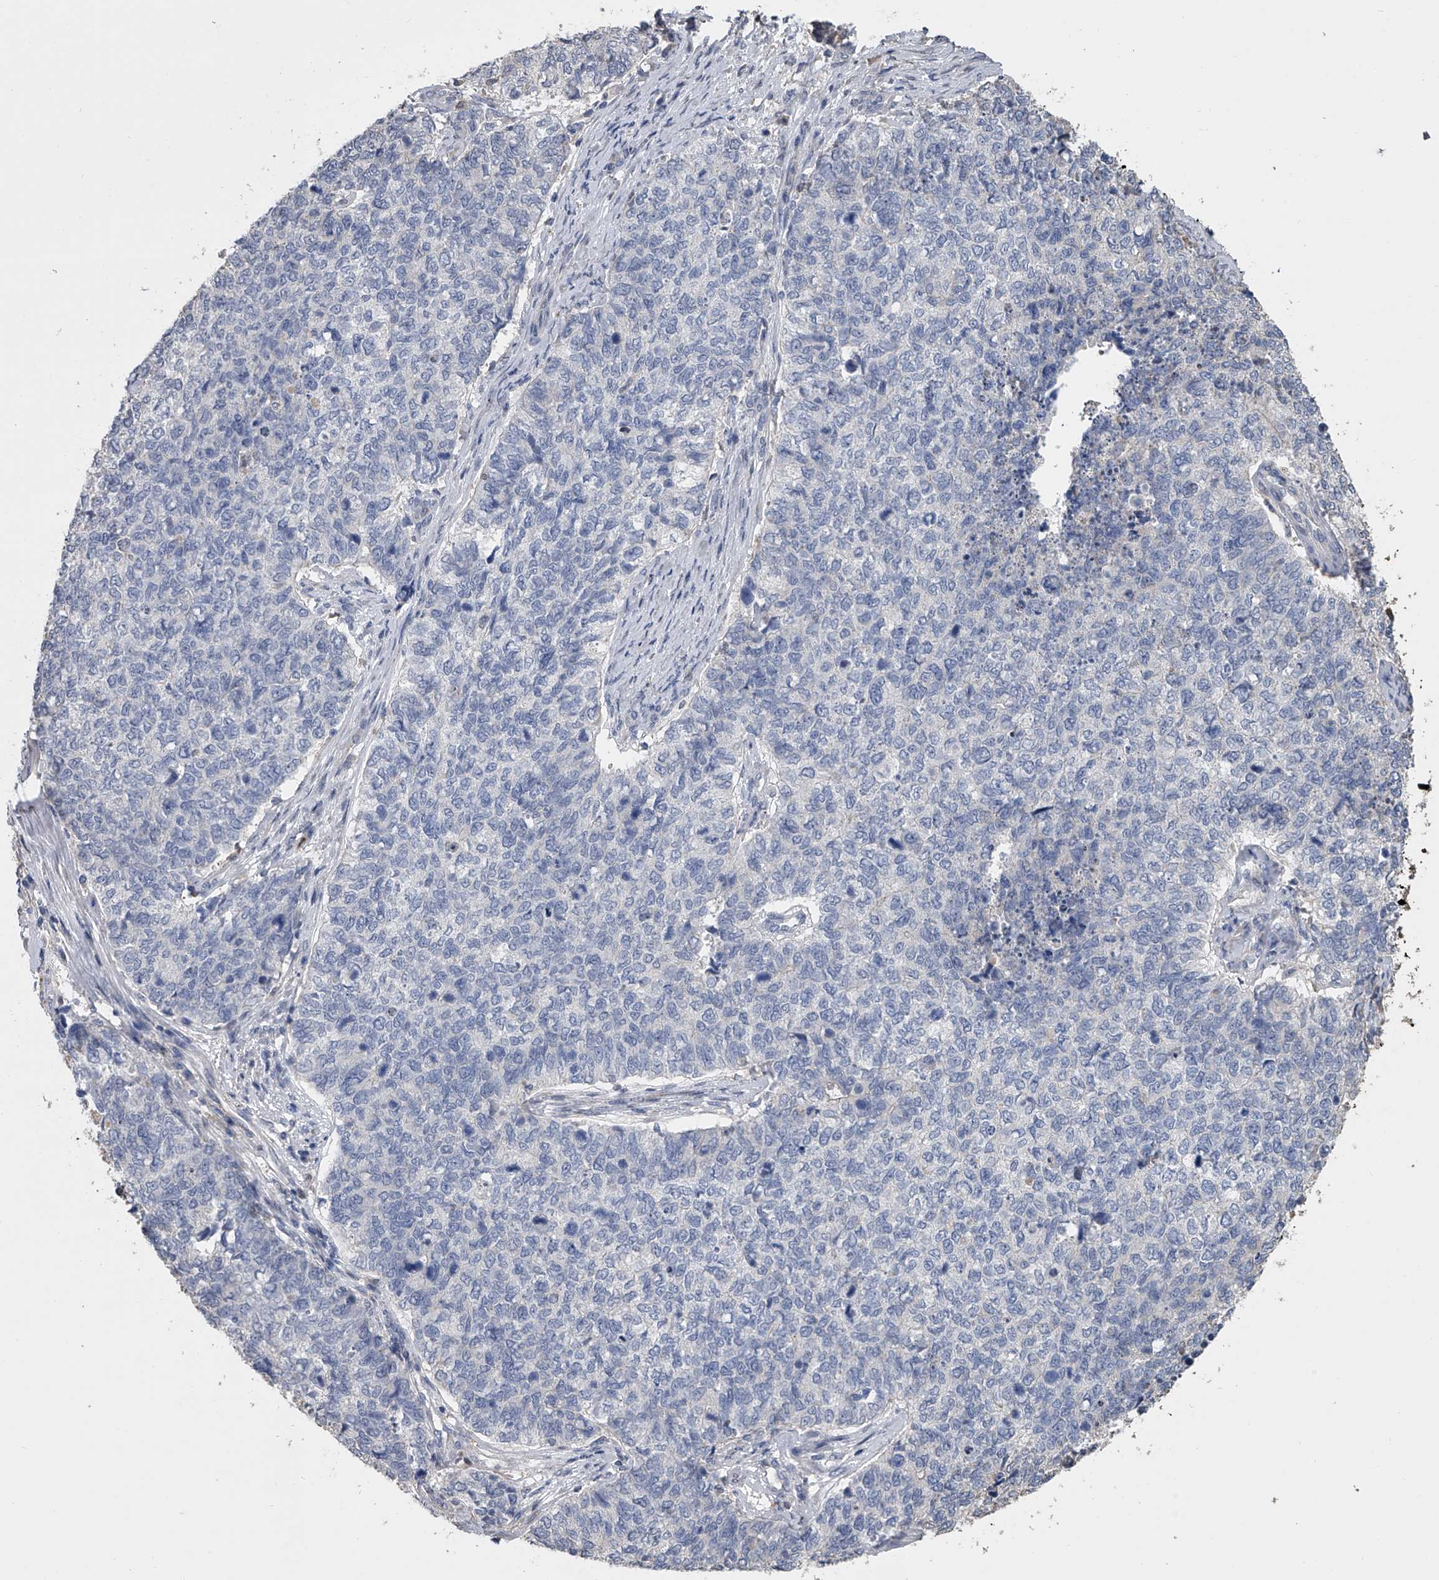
{"staining": {"intensity": "negative", "quantity": "none", "location": "none"}, "tissue": "cervical cancer", "cell_type": "Tumor cells", "image_type": "cancer", "snomed": [{"axis": "morphology", "description": "Squamous cell carcinoma, NOS"}, {"axis": "topography", "description": "Cervix"}], "caption": "This histopathology image is of cervical cancer stained with IHC to label a protein in brown with the nuclei are counter-stained blue. There is no positivity in tumor cells.", "gene": "DOCK9", "patient": {"sex": "female", "age": 63}}